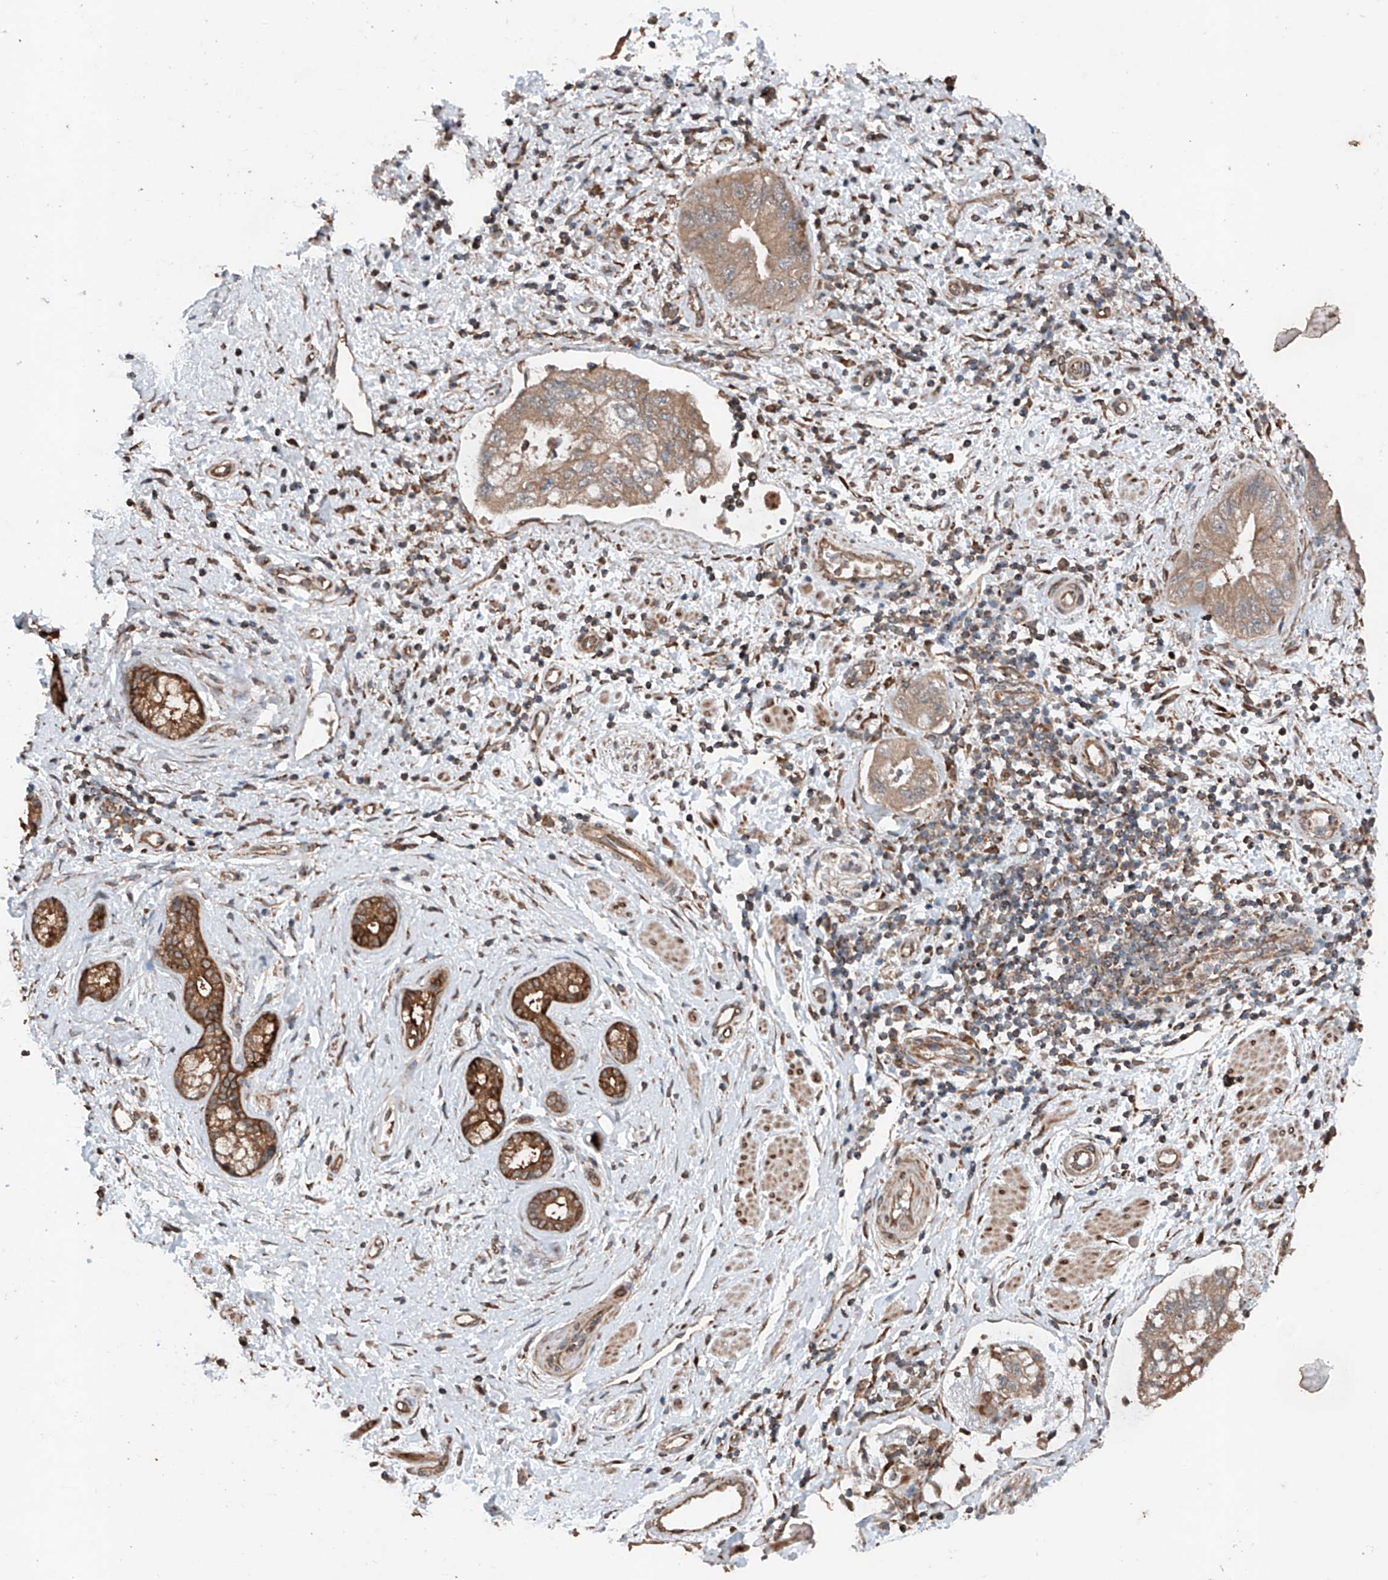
{"staining": {"intensity": "strong", "quantity": ">75%", "location": "cytoplasmic/membranous"}, "tissue": "pancreatic cancer", "cell_type": "Tumor cells", "image_type": "cancer", "snomed": [{"axis": "morphology", "description": "Adenocarcinoma, NOS"}, {"axis": "topography", "description": "Pancreas"}], "caption": "A brown stain labels strong cytoplasmic/membranous expression of a protein in human pancreatic adenocarcinoma tumor cells. (Stains: DAB in brown, nuclei in blue, Microscopy: brightfield microscopy at high magnification).", "gene": "AP4B1", "patient": {"sex": "female", "age": 73}}